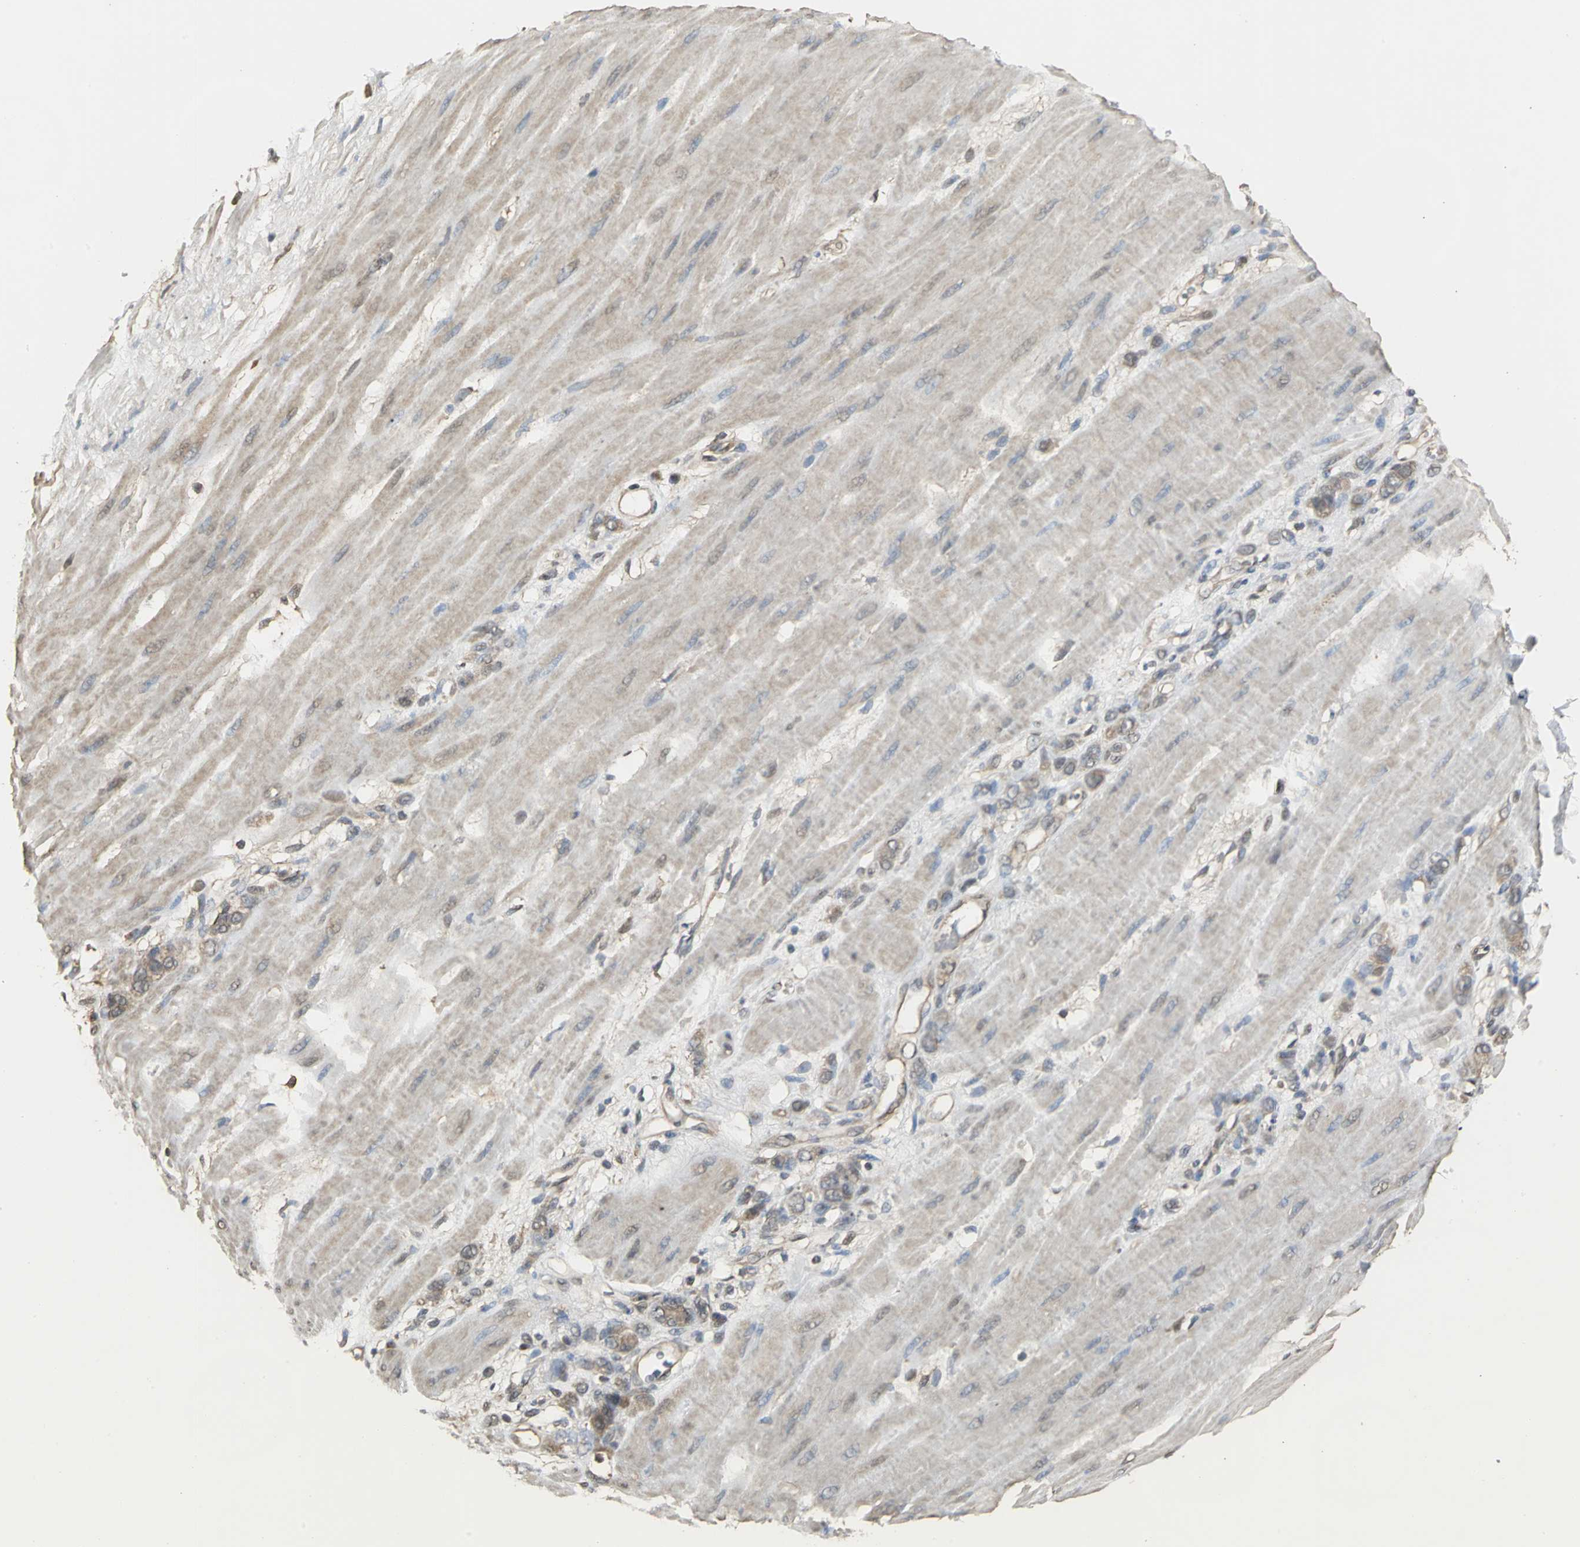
{"staining": {"intensity": "moderate", "quantity": ">75%", "location": "cytoplasmic/membranous"}, "tissue": "stomach cancer", "cell_type": "Tumor cells", "image_type": "cancer", "snomed": [{"axis": "morphology", "description": "Adenocarcinoma, NOS"}, {"axis": "topography", "description": "Stomach"}], "caption": "Stomach cancer (adenocarcinoma) tissue displays moderate cytoplasmic/membranous positivity in about >75% of tumor cells", "gene": "PARK7", "patient": {"sex": "male", "age": 82}}